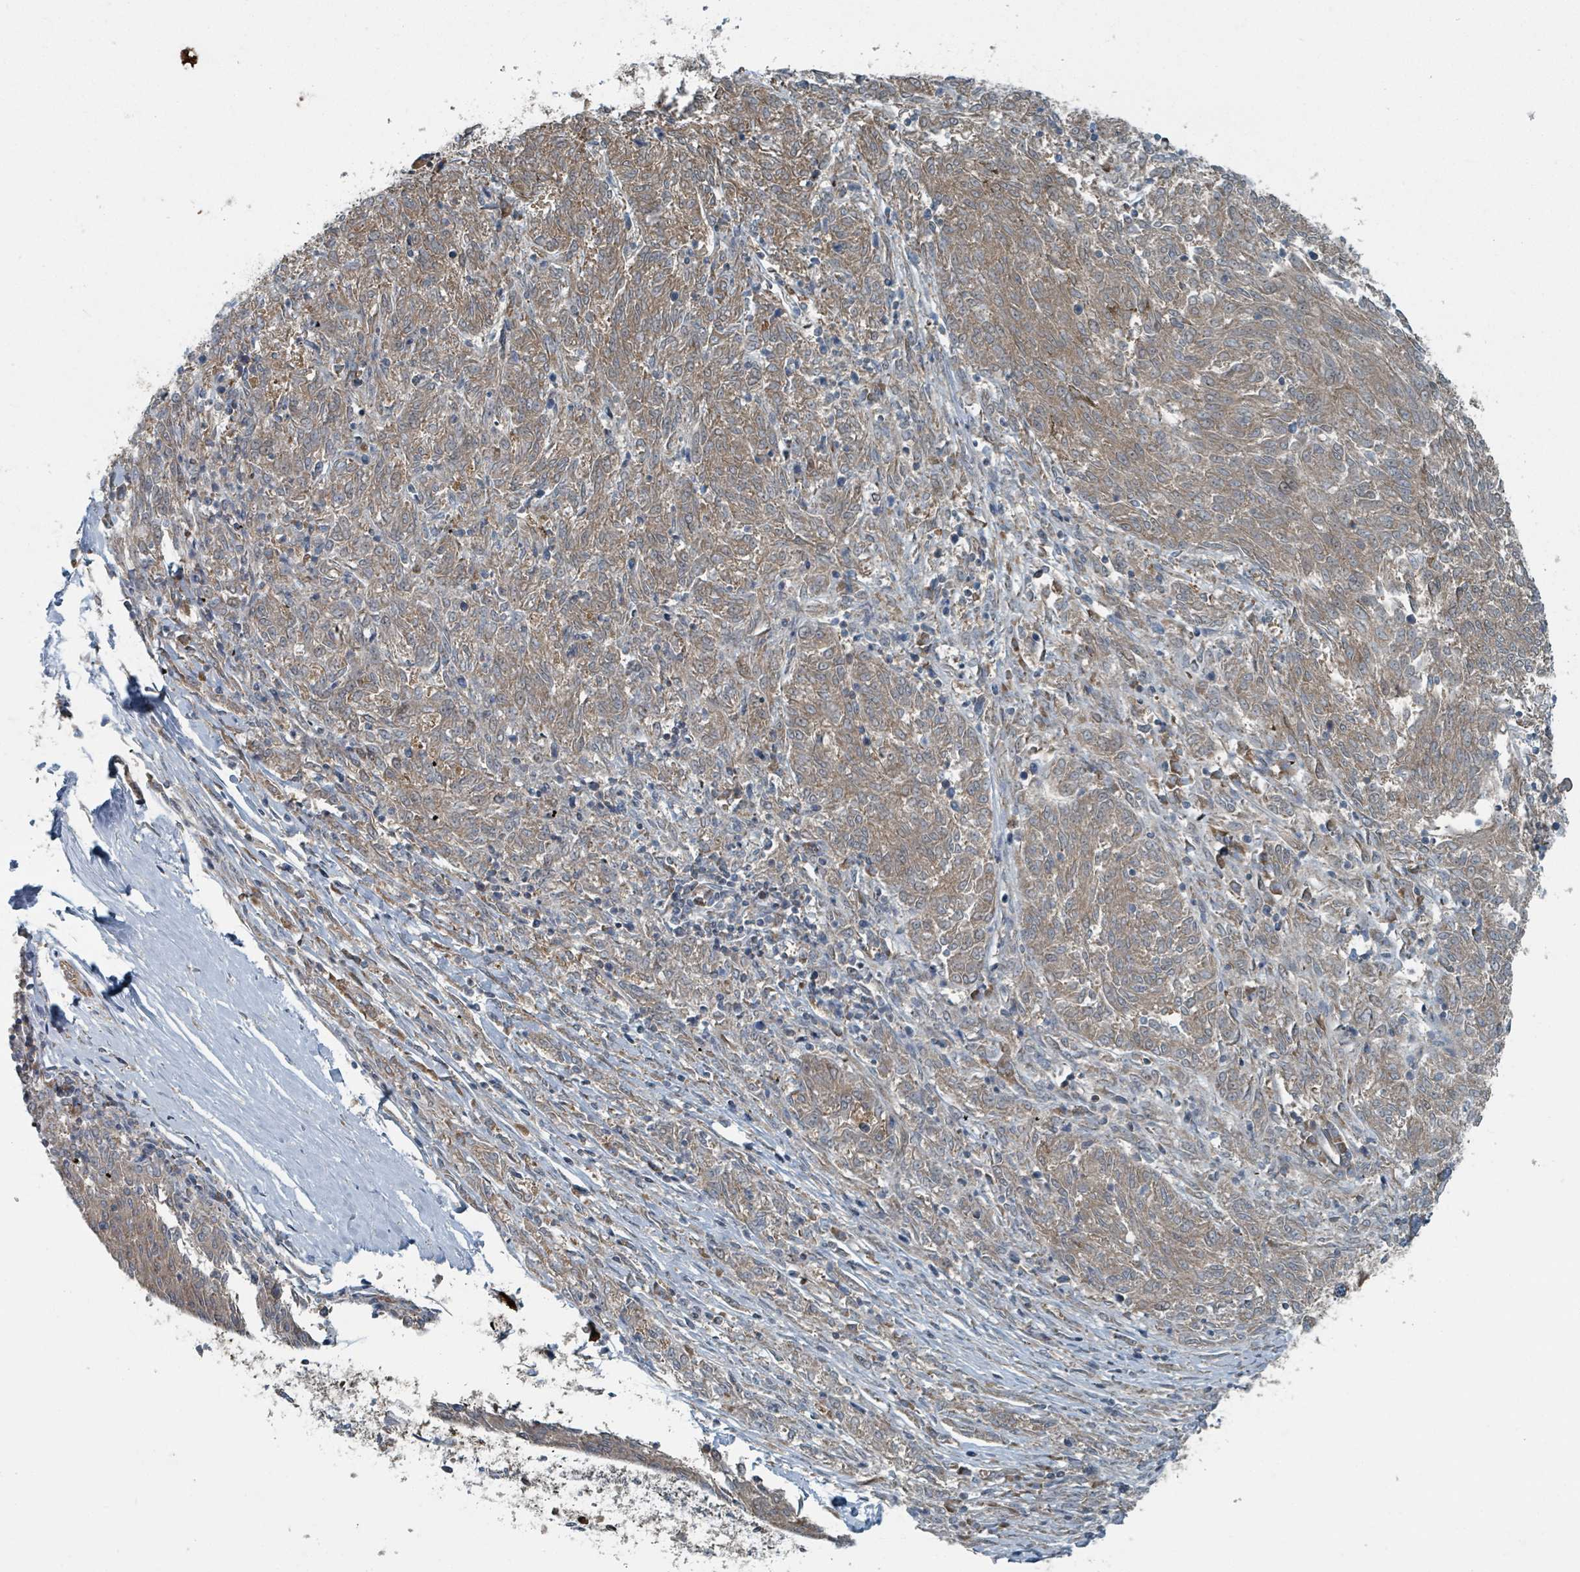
{"staining": {"intensity": "moderate", "quantity": ">75%", "location": "cytoplasmic/membranous"}, "tissue": "melanoma", "cell_type": "Tumor cells", "image_type": "cancer", "snomed": [{"axis": "morphology", "description": "Malignant melanoma, NOS"}, {"axis": "topography", "description": "Skin"}], "caption": "Immunohistochemical staining of malignant melanoma exhibits medium levels of moderate cytoplasmic/membranous positivity in approximately >75% of tumor cells.", "gene": "RHPN2", "patient": {"sex": "female", "age": 72}}